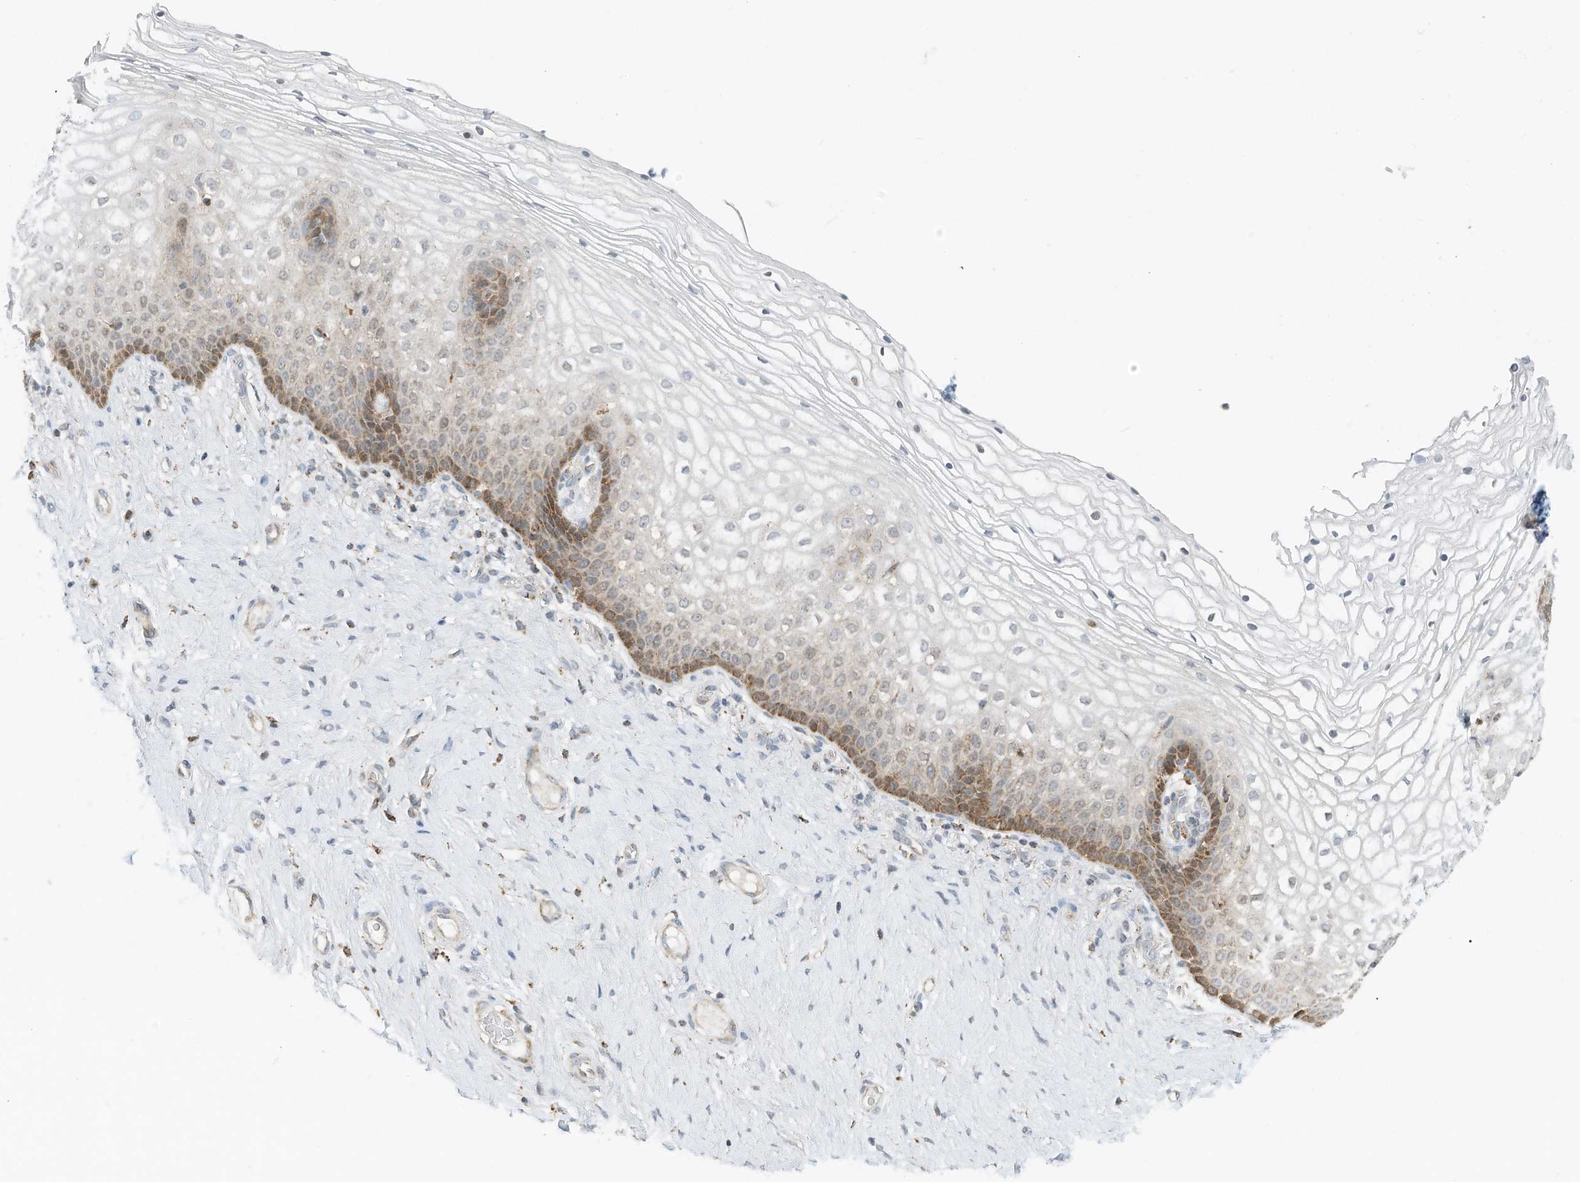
{"staining": {"intensity": "moderate", "quantity": "<25%", "location": "cytoplasmic/membranous"}, "tissue": "vagina", "cell_type": "Squamous epithelial cells", "image_type": "normal", "snomed": [{"axis": "morphology", "description": "Normal tissue, NOS"}, {"axis": "topography", "description": "Vagina"}], "caption": "About <25% of squamous epithelial cells in benign vagina show moderate cytoplasmic/membranous protein expression as visualized by brown immunohistochemical staining.", "gene": "RMND1", "patient": {"sex": "female", "age": 60}}